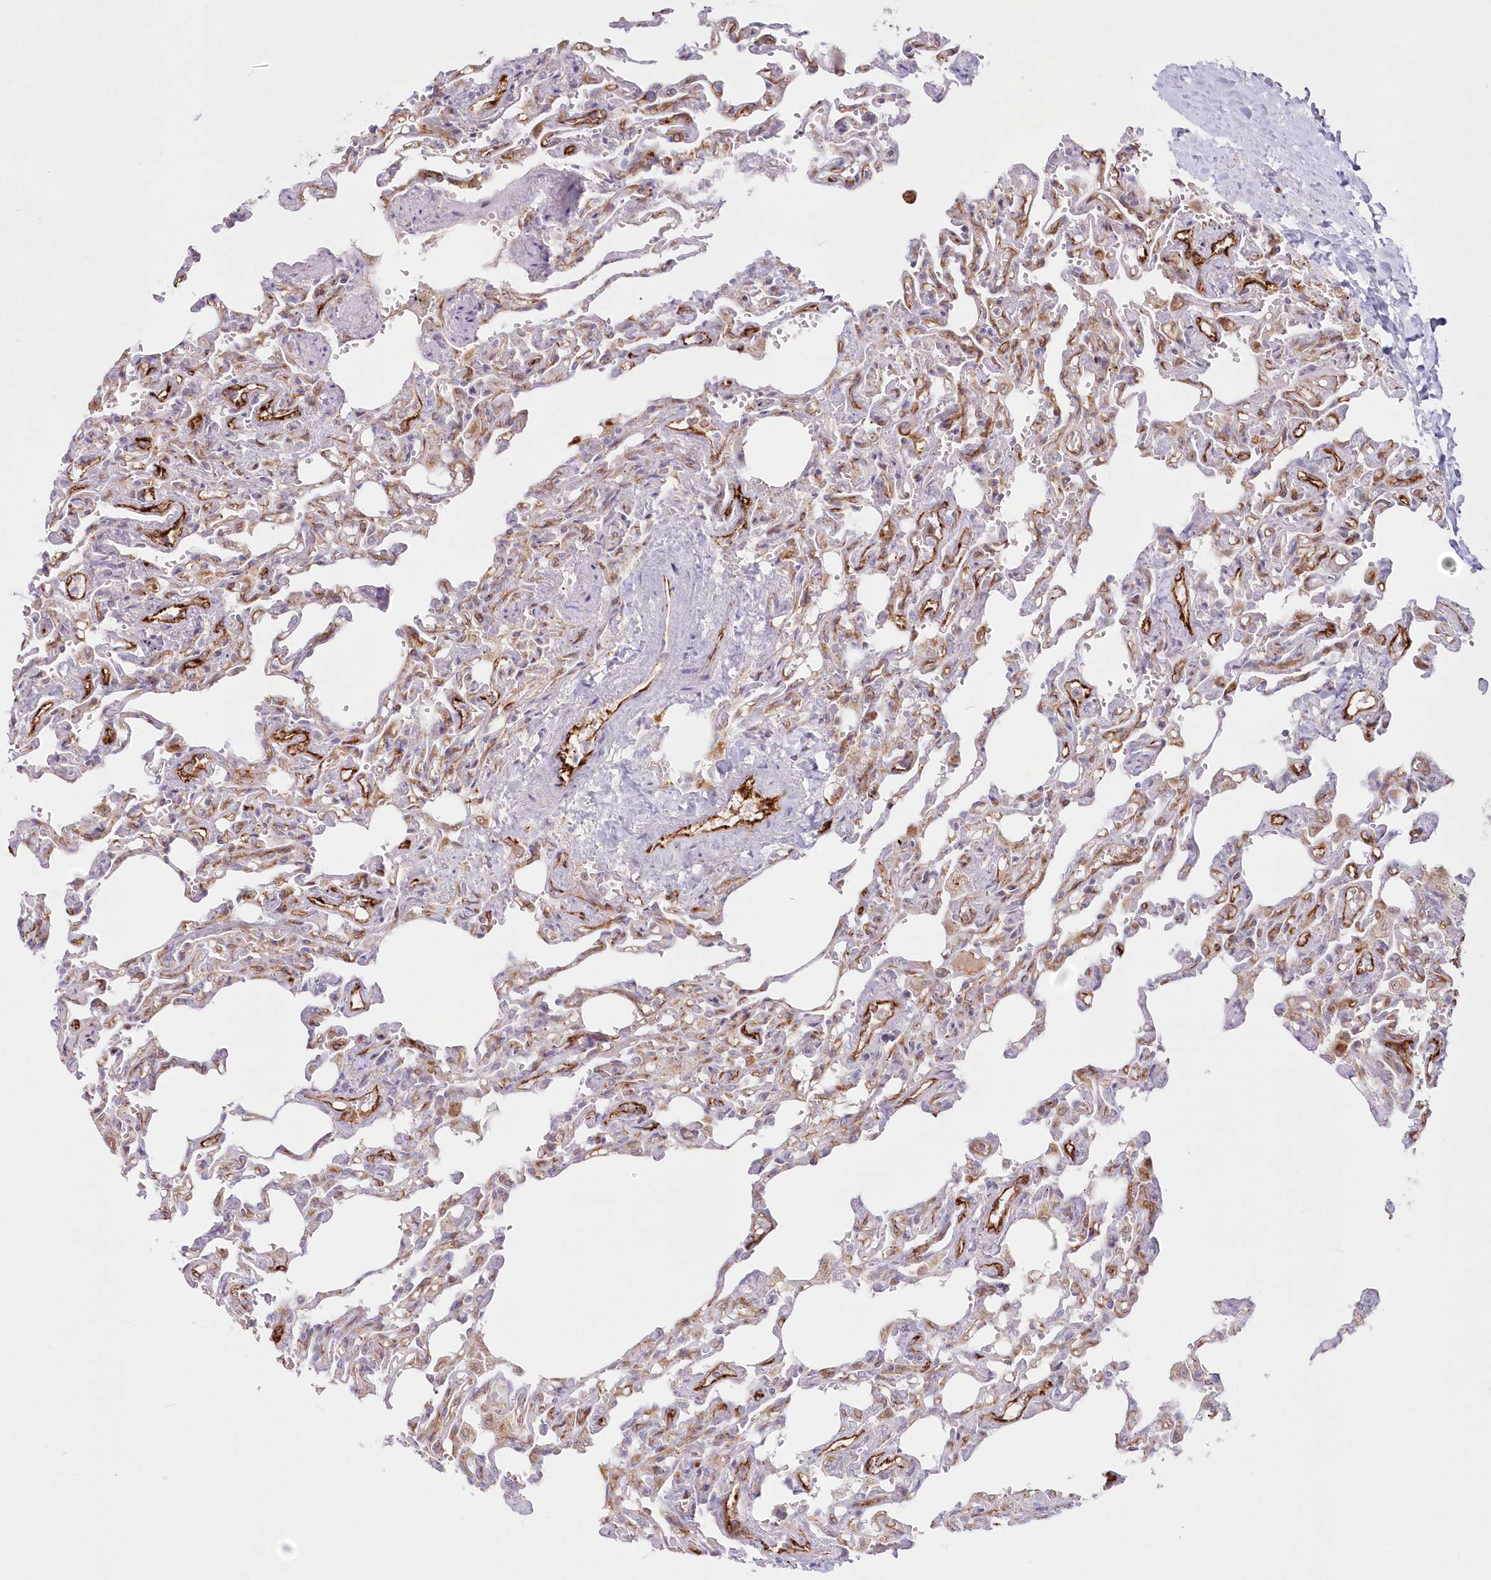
{"staining": {"intensity": "moderate", "quantity": "<25%", "location": "cytoplasmic/membranous"}, "tissue": "lung", "cell_type": "Alveolar cells", "image_type": "normal", "snomed": [{"axis": "morphology", "description": "Normal tissue, NOS"}, {"axis": "topography", "description": "Lung"}], "caption": "Immunohistochemistry of normal human lung demonstrates low levels of moderate cytoplasmic/membranous expression in about <25% of alveolar cells.", "gene": "AFAP1L2", "patient": {"sex": "male", "age": 21}}